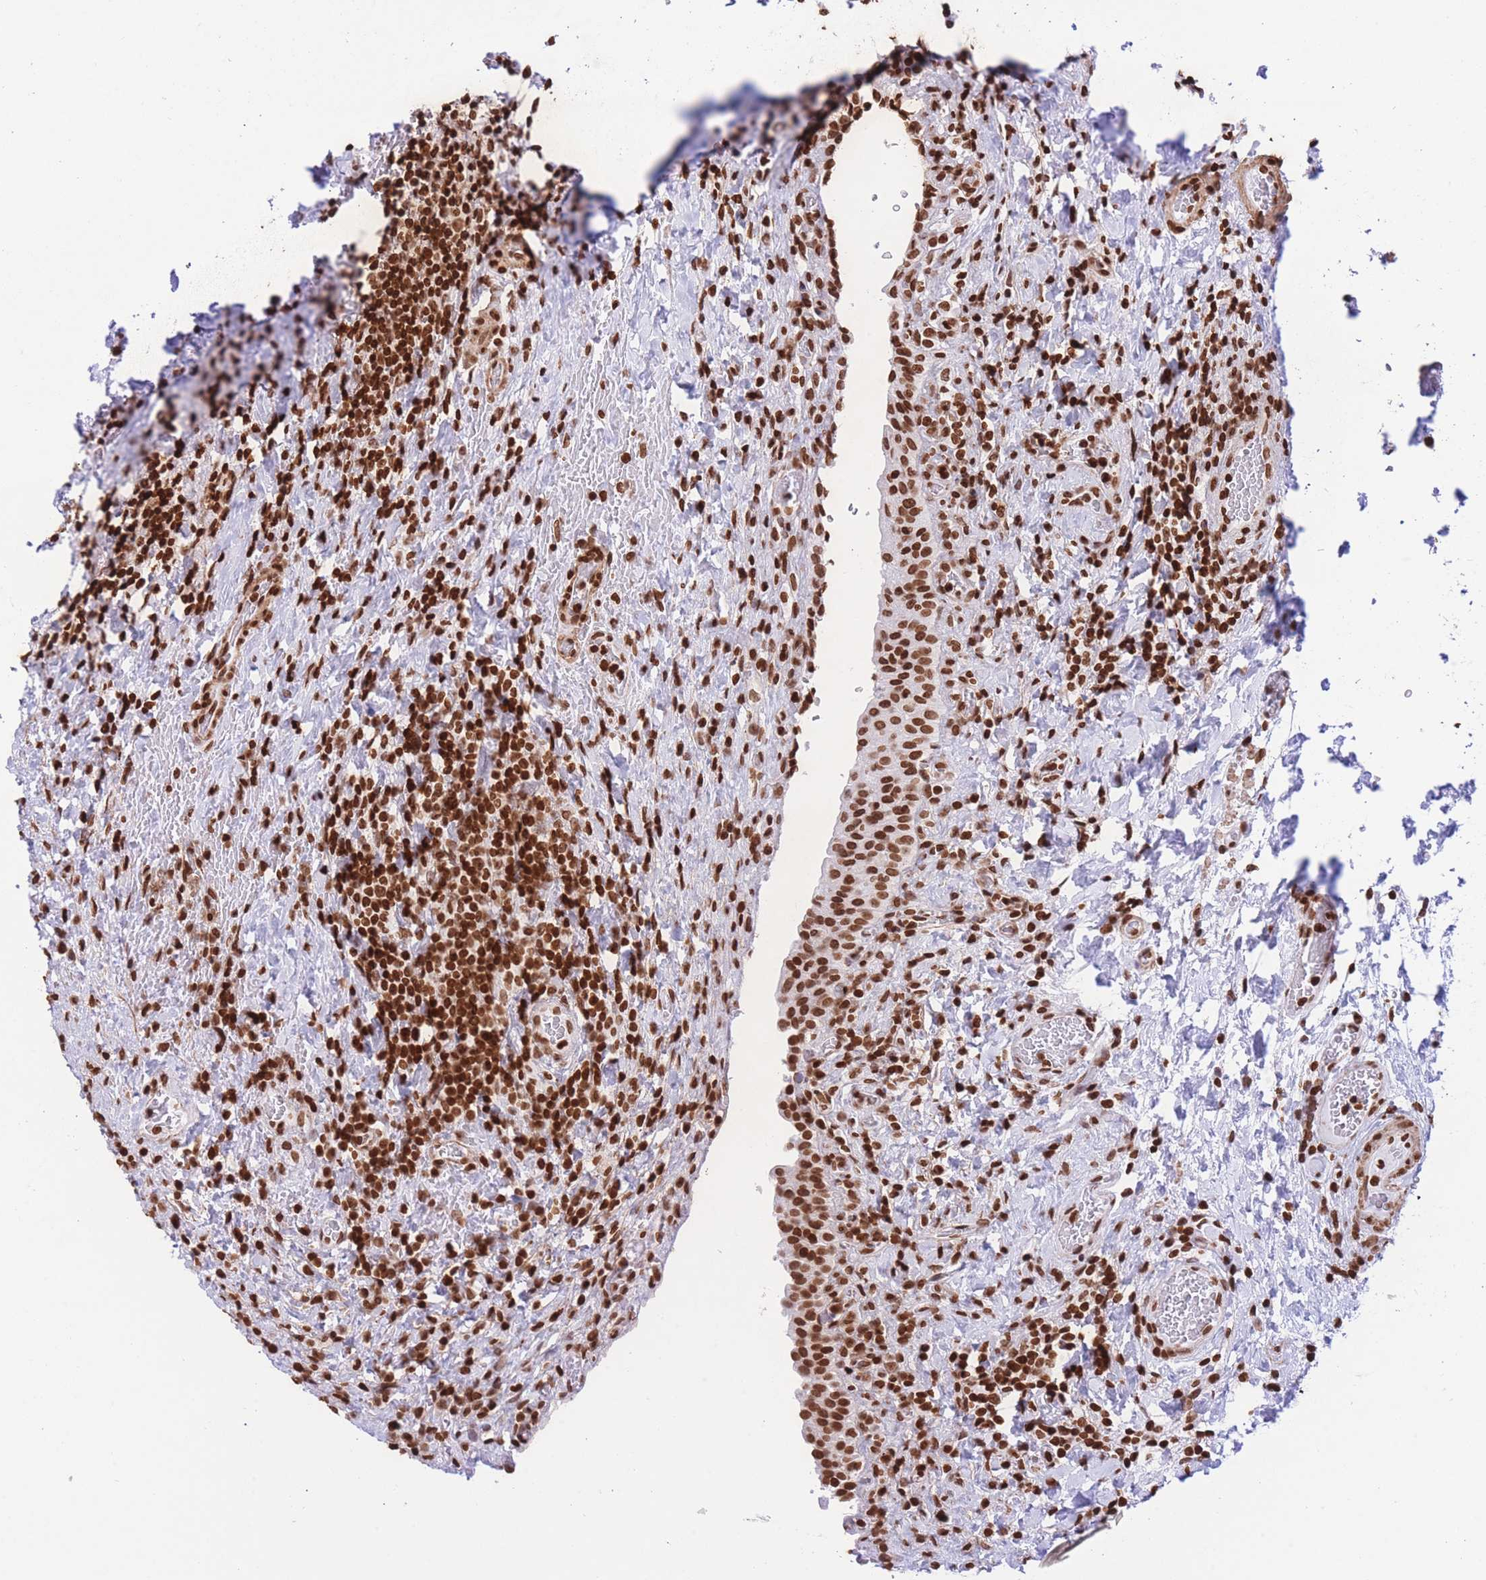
{"staining": {"intensity": "strong", "quantity": ">75%", "location": "nuclear"}, "tissue": "urinary bladder", "cell_type": "Urothelial cells", "image_type": "normal", "snomed": [{"axis": "morphology", "description": "Normal tissue, NOS"}, {"axis": "morphology", "description": "Inflammation, NOS"}, {"axis": "topography", "description": "Urinary bladder"}], "caption": "The micrograph exhibits immunohistochemical staining of benign urinary bladder. There is strong nuclear expression is identified in approximately >75% of urothelial cells.", "gene": "H2BC10", "patient": {"sex": "male", "age": 64}}